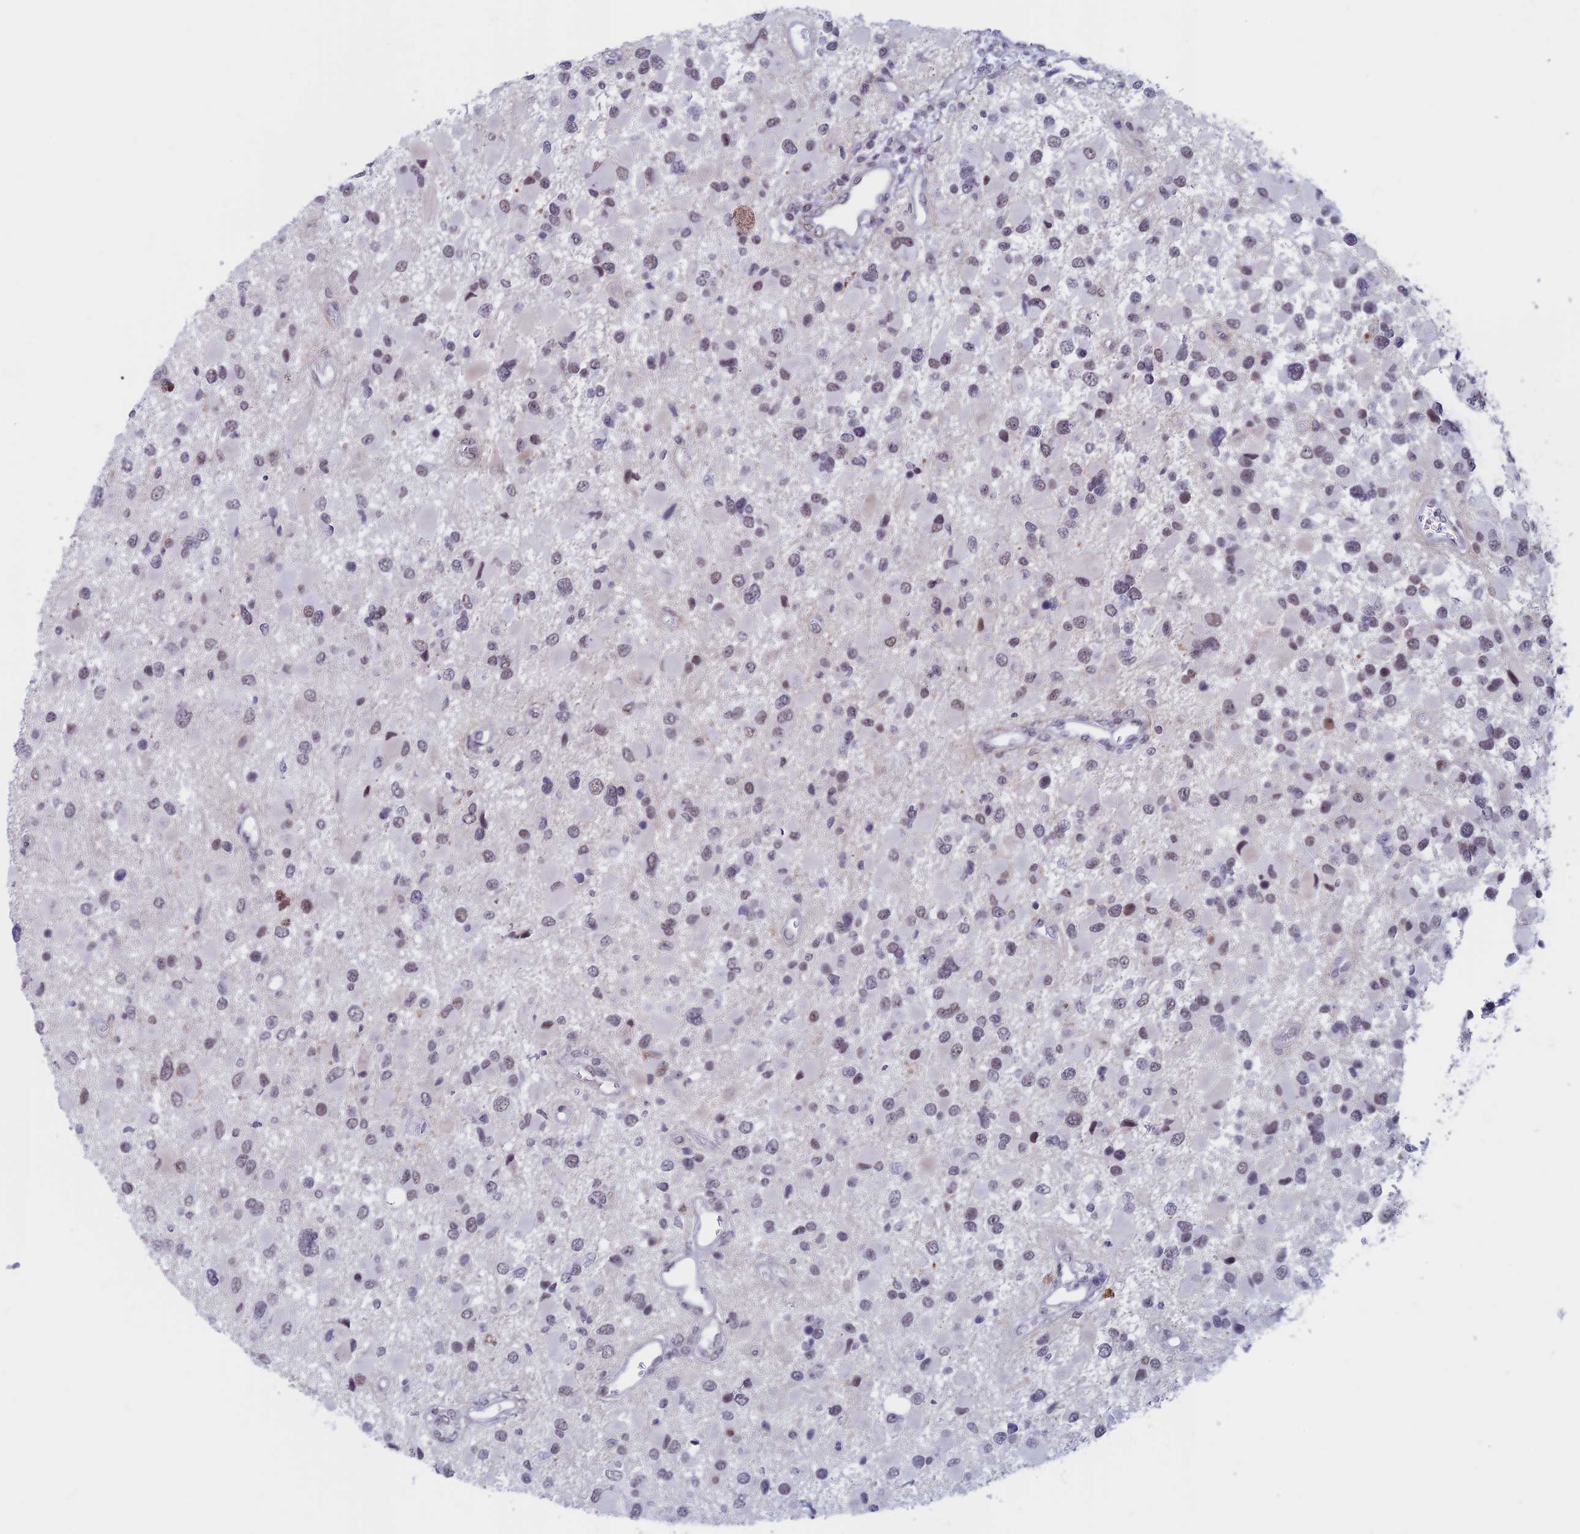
{"staining": {"intensity": "weak", "quantity": "25%-75%", "location": "nuclear"}, "tissue": "glioma", "cell_type": "Tumor cells", "image_type": "cancer", "snomed": [{"axis": "morphology", "description": "Glioma, malignant, High grade"}, {"axis": "topography", "description": "Brain"}], "caption": "This micrograph shows glioma stained with IHC to label a protein in brown. The nuclear of tumor cells show weak positivity for the protein. Nuclei are counter-stained blue.", "gene": "ASH2L", "patient": {"sex": "male", "age": 53}}